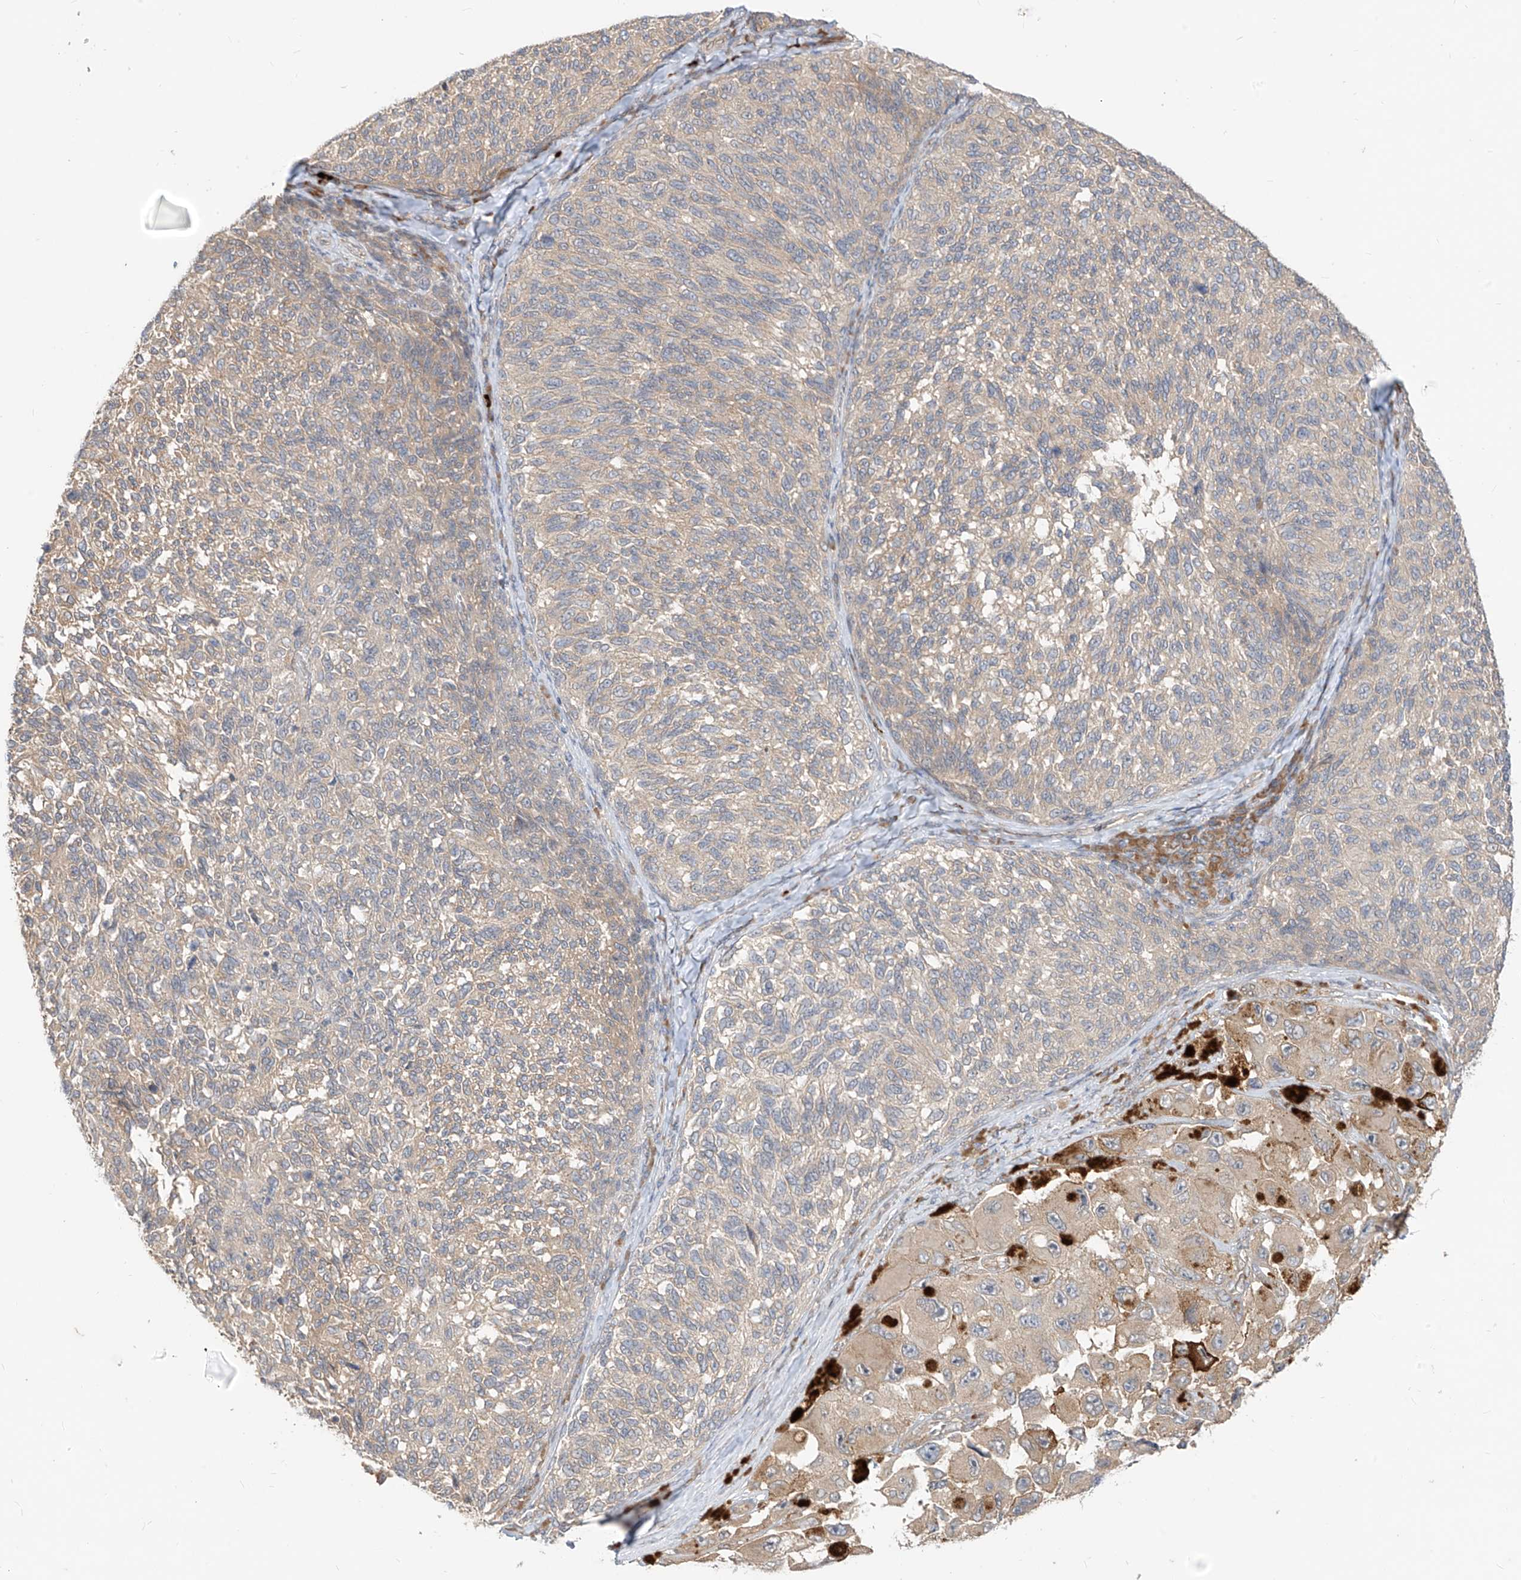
{"staining": {"intensity": "weak", "quantity": "<25%", "location": "cytoplasmic/membranous"}, "tissue": "melanoma", "cell_type": "Tumor cells", "image_type": "cancer", "snomed": [{"axis": "morphology", "description": "Malignant melanoma, NOS"}, {"axis": "topography", "description": "Skin"}], "caption": "An image of melanoma stained for a protein demonstrates no brown staining in tumor cells.", "gene": "MTUS2", "patient": {"sex": "female", "age": 73}}